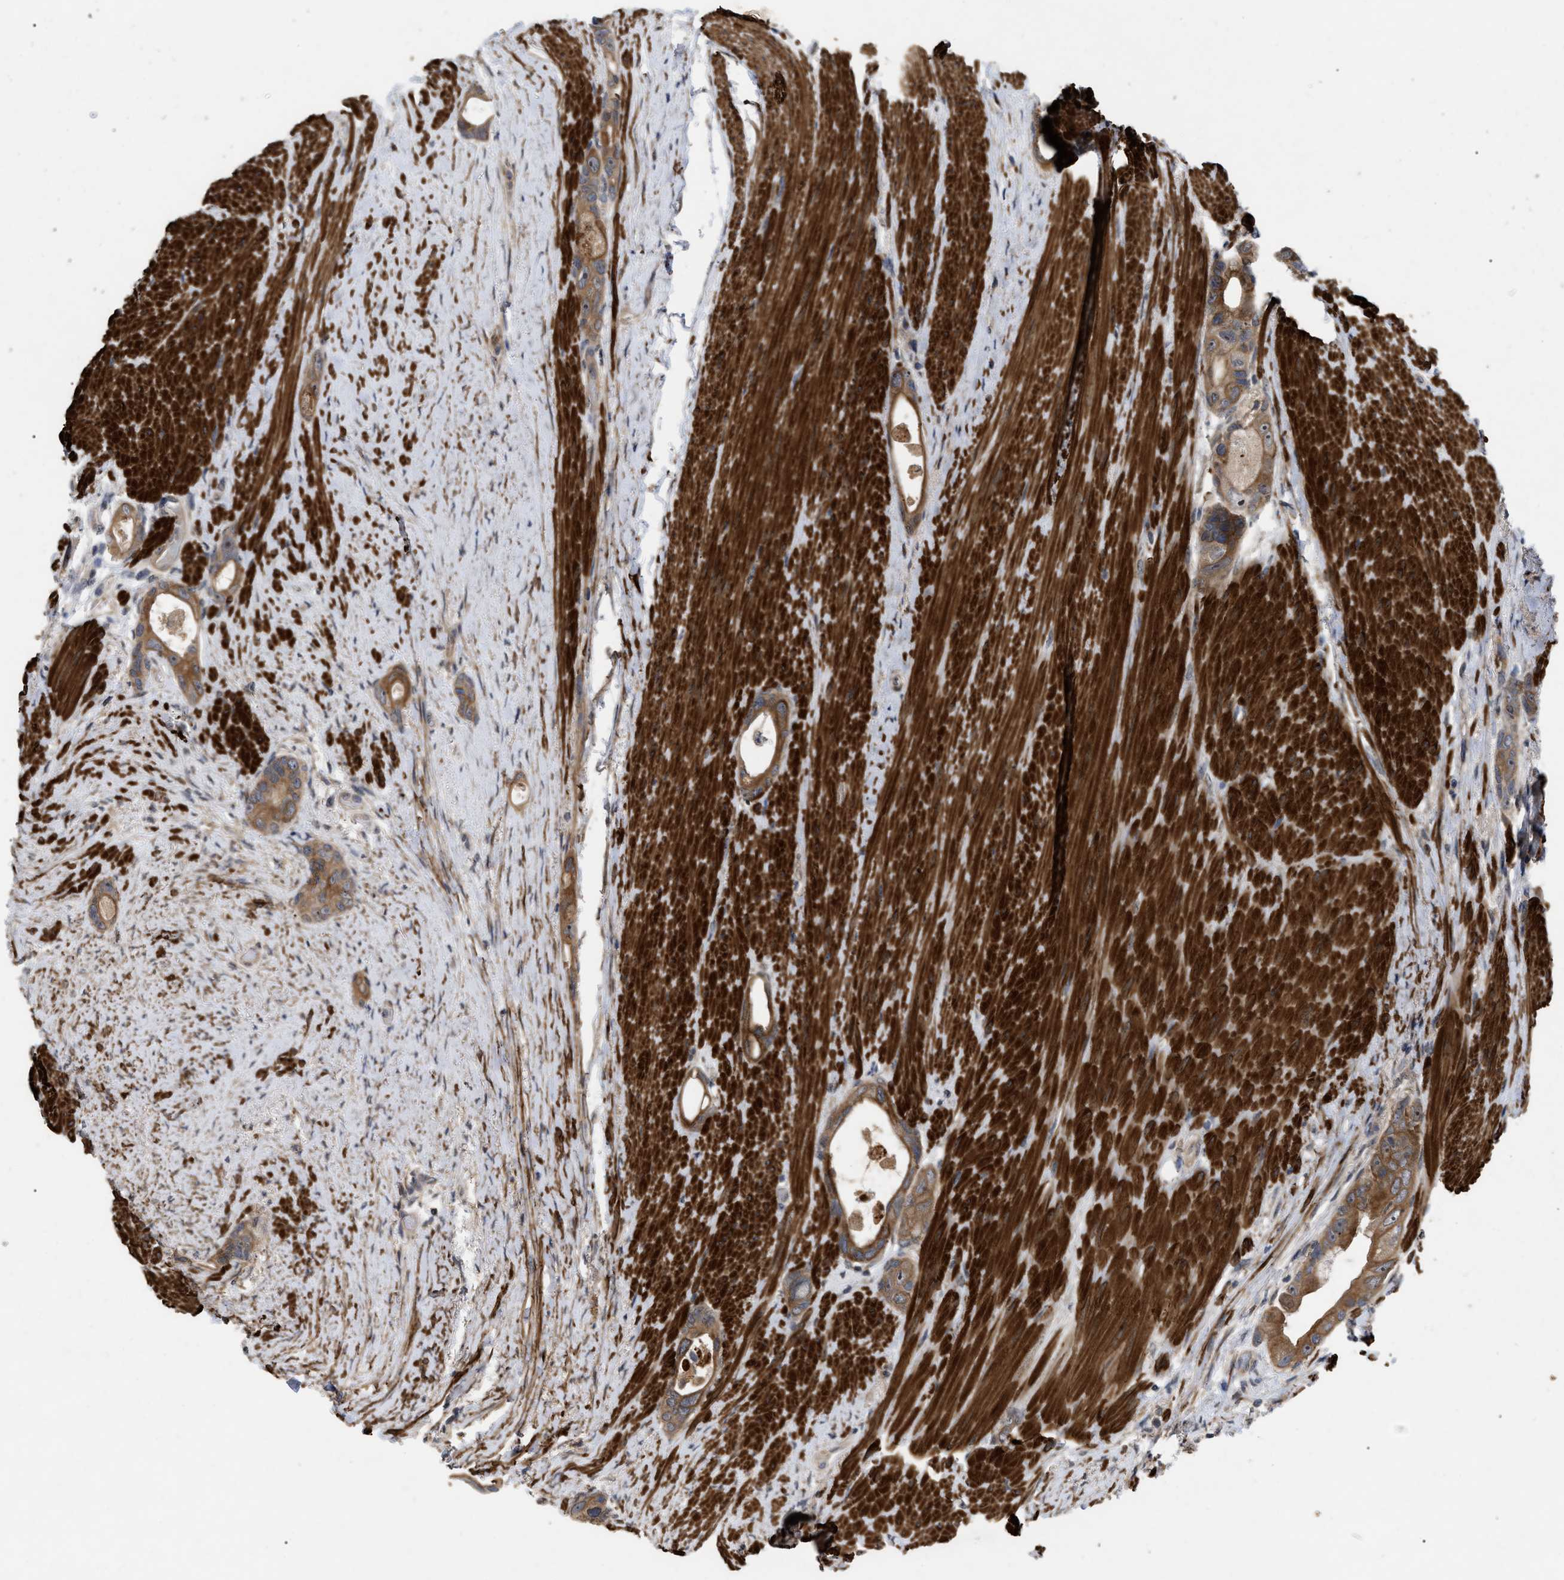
{"staining": {"intensity": "moderate", "quantity": ">75%", "location": "cytoplasmic/membranous,nuclear"}, "tissue": "colorectal cancer", "cell_type": "Tumor cells", "image_type": "cancer", "snomed": [{"axis": "morphology", "description": "Adenocarcinoma, NOS"}, {"axis": "topography", "description": "Rectum"}], "caption": "A histopathology image showing moderate cytoplasmic/membranous and nuclear staining in approximately >75% of tumor cells in colorectal cancer (adenocarcinoma), as visualized by brown immunohistochemical staining.", "gene": "ST6GALNAC6", "patient": {"sex": "male", "age": 51}}